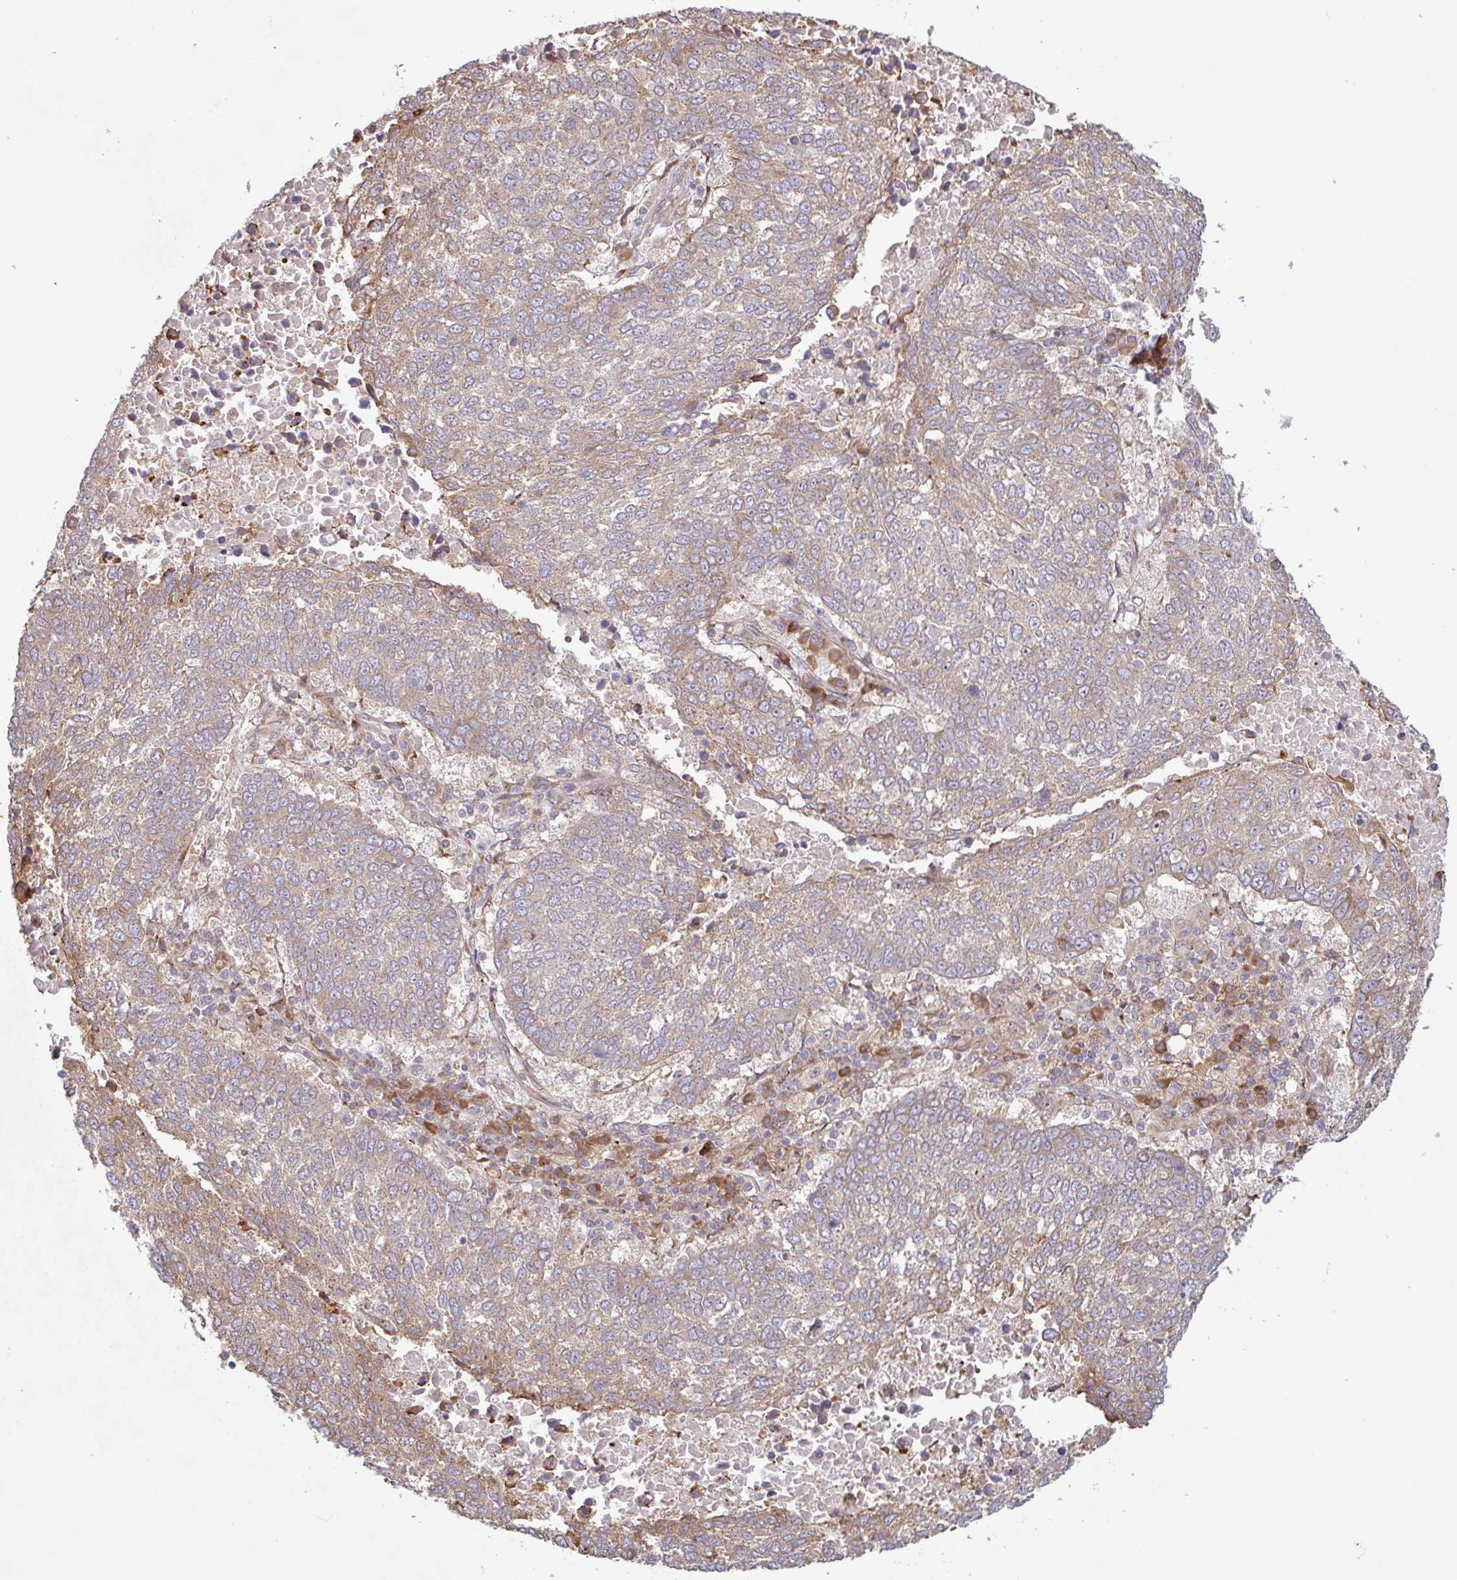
{"staining": {"intensity": "weak", "quantity": ">75%", "location": "cytoplasmic/membranous"}, "tissue": "lung cancer", "cell_type": "Tumor cells", "image_type": "cancer", "snomed": [{"axis": "morphology", "description": "Squamous cell carcinoma, NOS"}, {"axis": "topography", "description": "Lung"}], "caption": "Weak cytoplasmic/membranous protein positivity is present in about >75% of tumor cells in squamous cell carcinoma (lung). (DAB (3,3'-diaminobenzidine) = brown stain, brightfield microscopy at high magnification).", "gene": "RIT1", "patient": {"sex": "male", "age": 73}}